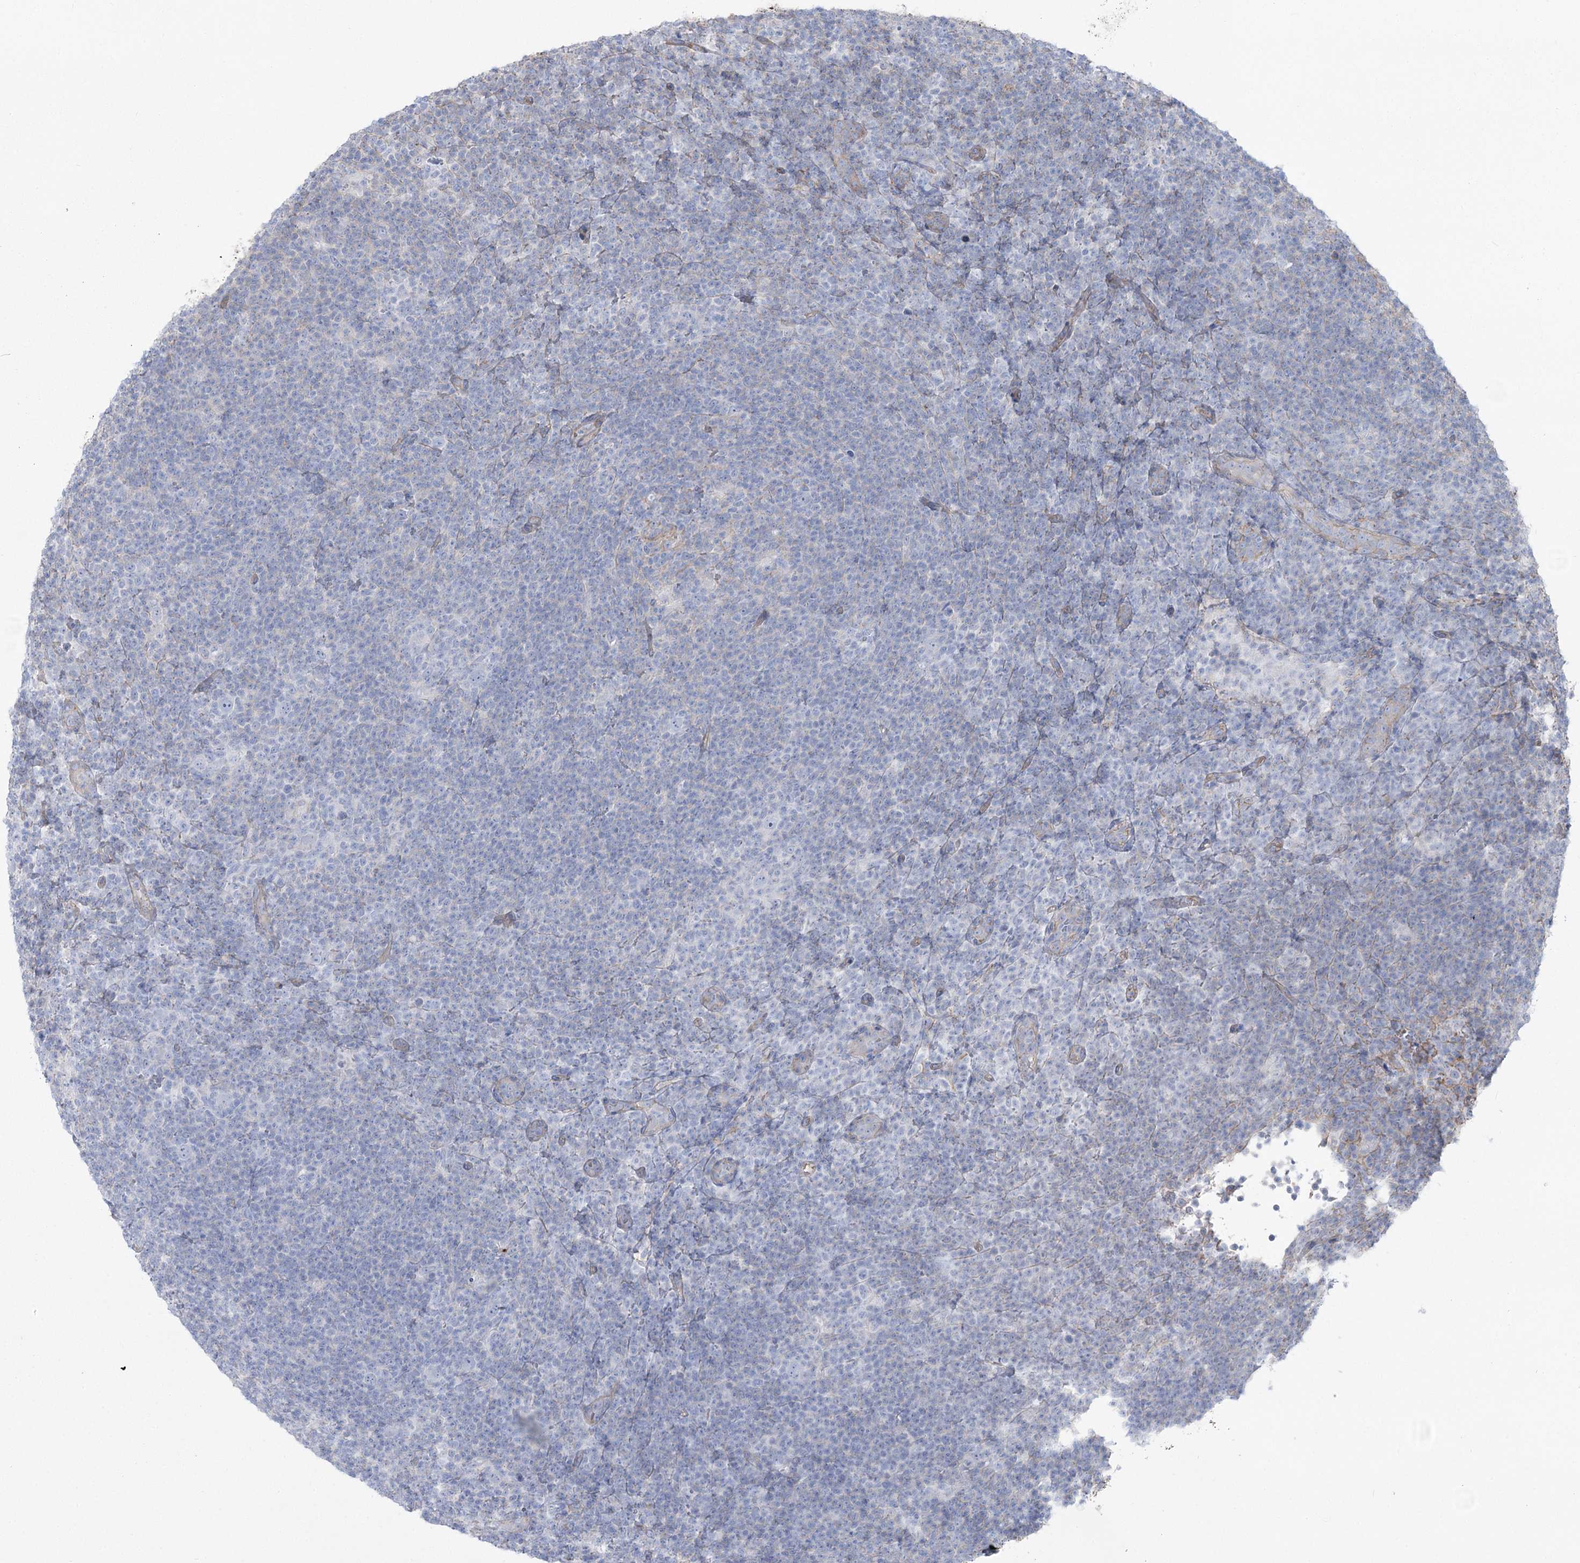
{"staining": {"intensity": "negative", "quantity": "none", "location": "none"}, "tissue": "lymphoma", "cell_type": "Tumor cells", "image_type": "cancer", "snomed": [{"axis": "morphology", "description": "Hodgkin's disease, NOS"}, {"axis": "topography", "description": "Lymph node"}], "caption": "IHC photomicrograph of neoplastic tissue: Hodgkin's disease stained with DAB shows no significant protein positivity in tumor cells.", "gene": "PLEKHA5", "patient": {"sex": "female", "age": 57}}